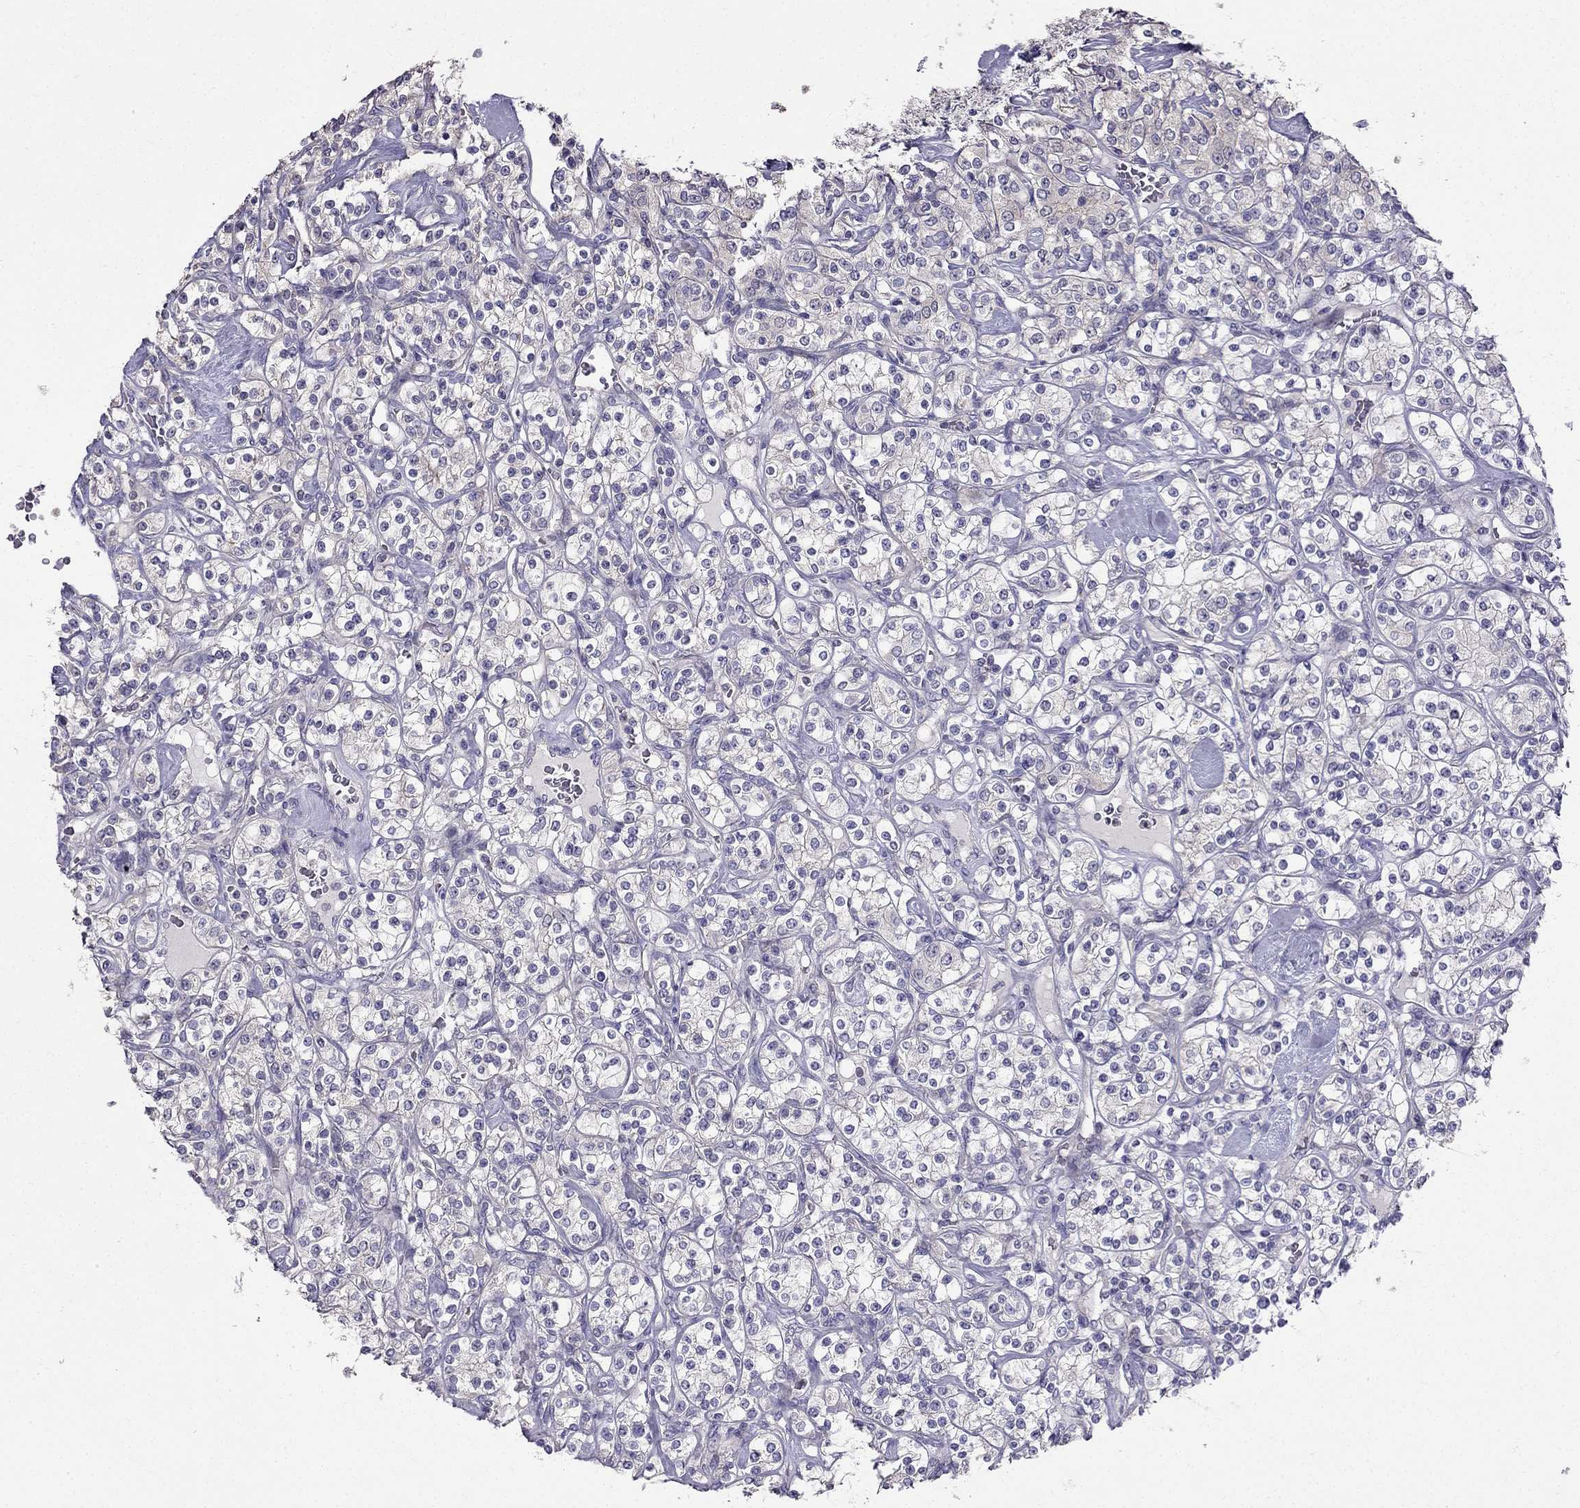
{"staining": {"intensity": "negative", "quantity": "none", "location": "none"}, "tissue": "renal cancer", "cell_type": "Tumor cells", "image_type": "cancer", "snomed": [{"axis": "morphology", "description": "Adenocarcinoma, NOS"}, {"axis": "topography", "description": "Kidney"}], "caption": "There is no significant expression in tumor cells of renal cancer (adenocarcinoma).", "gene": "AS3MT", "patient": {"sex": "male", "age": 77}}